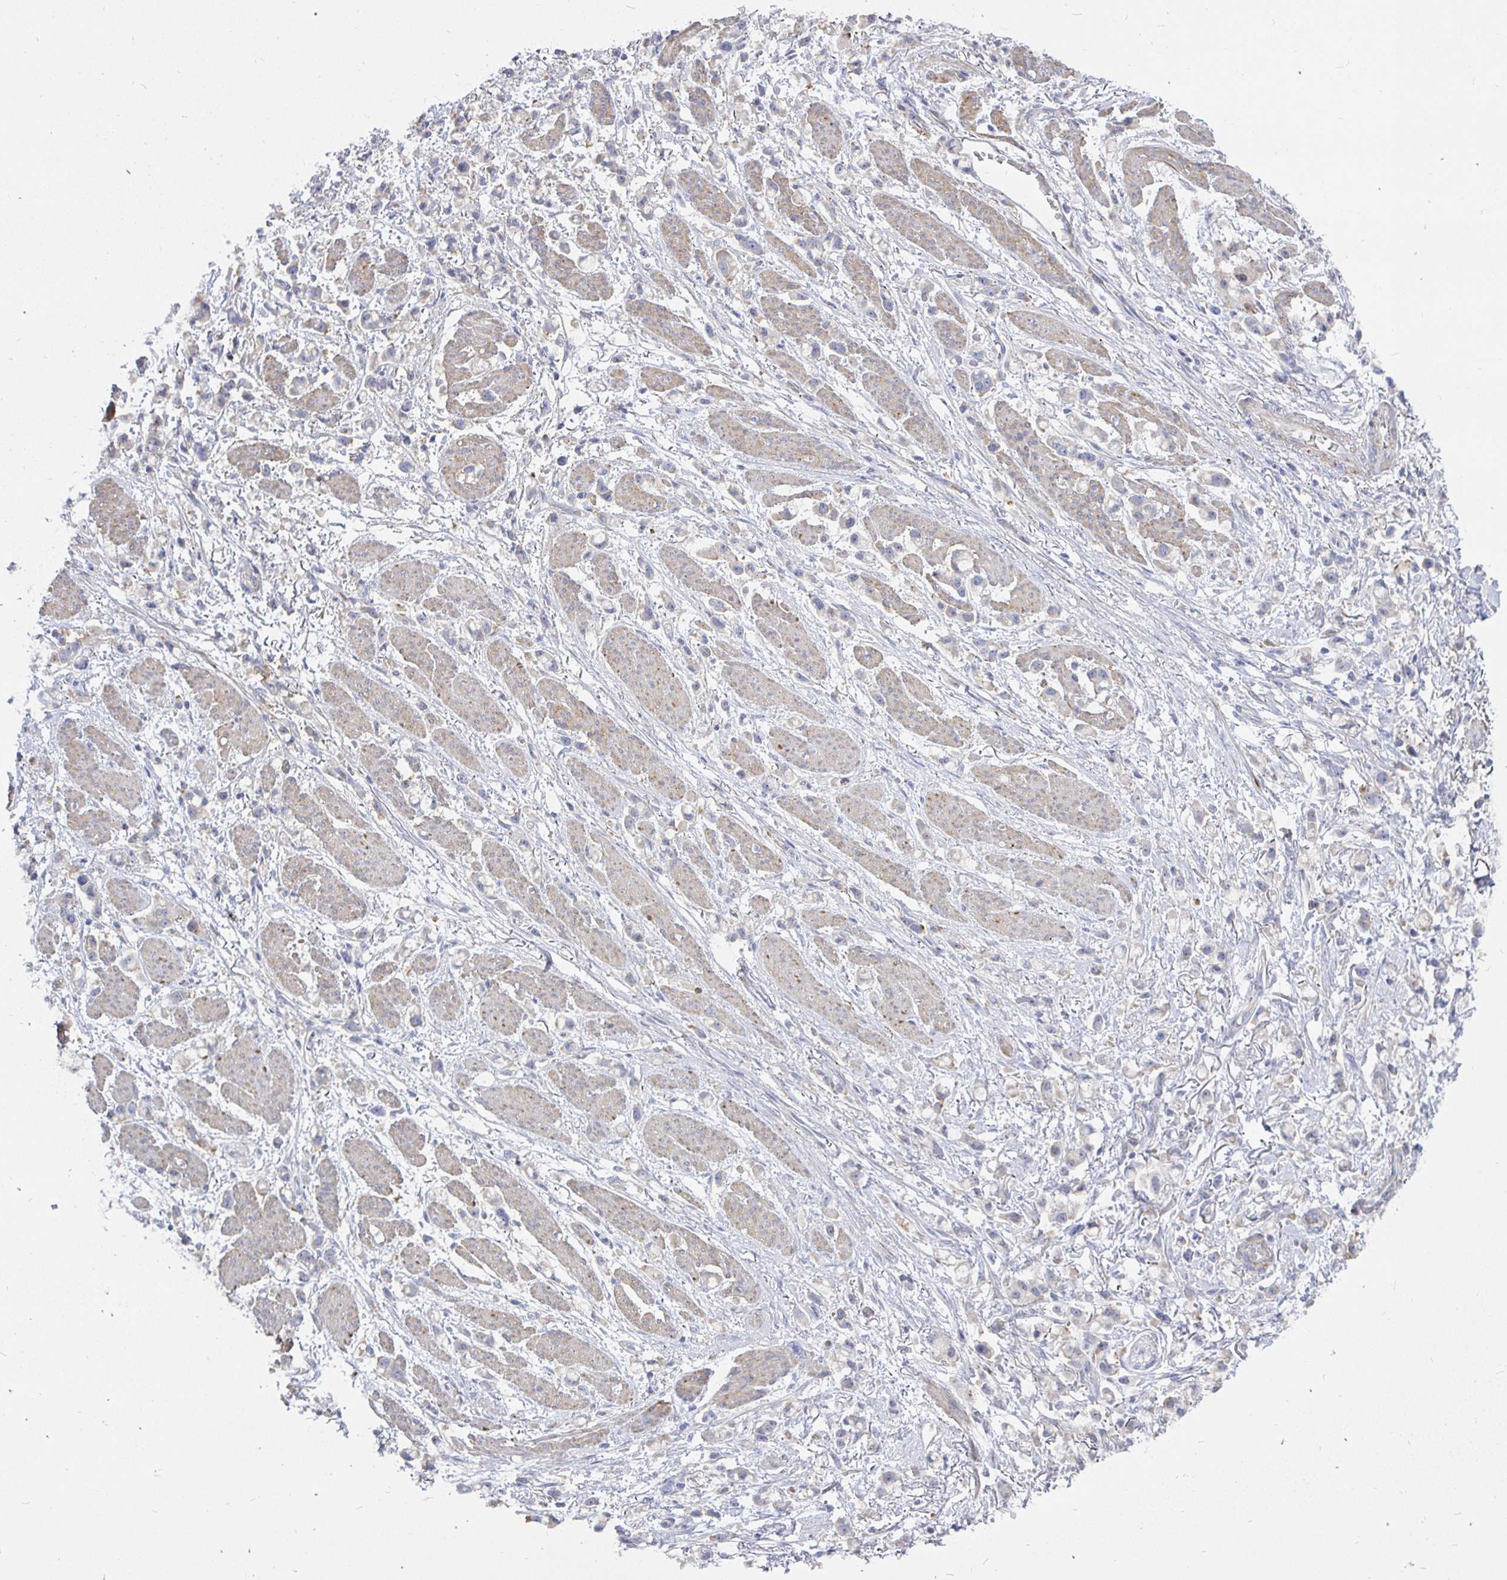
{"staining": {"intensity": "negative", "quantity": "none", "location": "none"}, "tissue": "stomach cancer", "cell_type": "Tumor cells", "image_type": "cancer", "snomed": [{"axis": "morphology", "description": "Adenocarcinoma, NOS"}, {"axis": "topography", "description": "Stomach"}], "caption": "High power microscopy image of an immunohistochemistry image of stomach adenocarcinoma, revealing no significant positivity in tumor cells.", "gene": "KCTD19", "patient": {"sex": "female", "age": 81}}